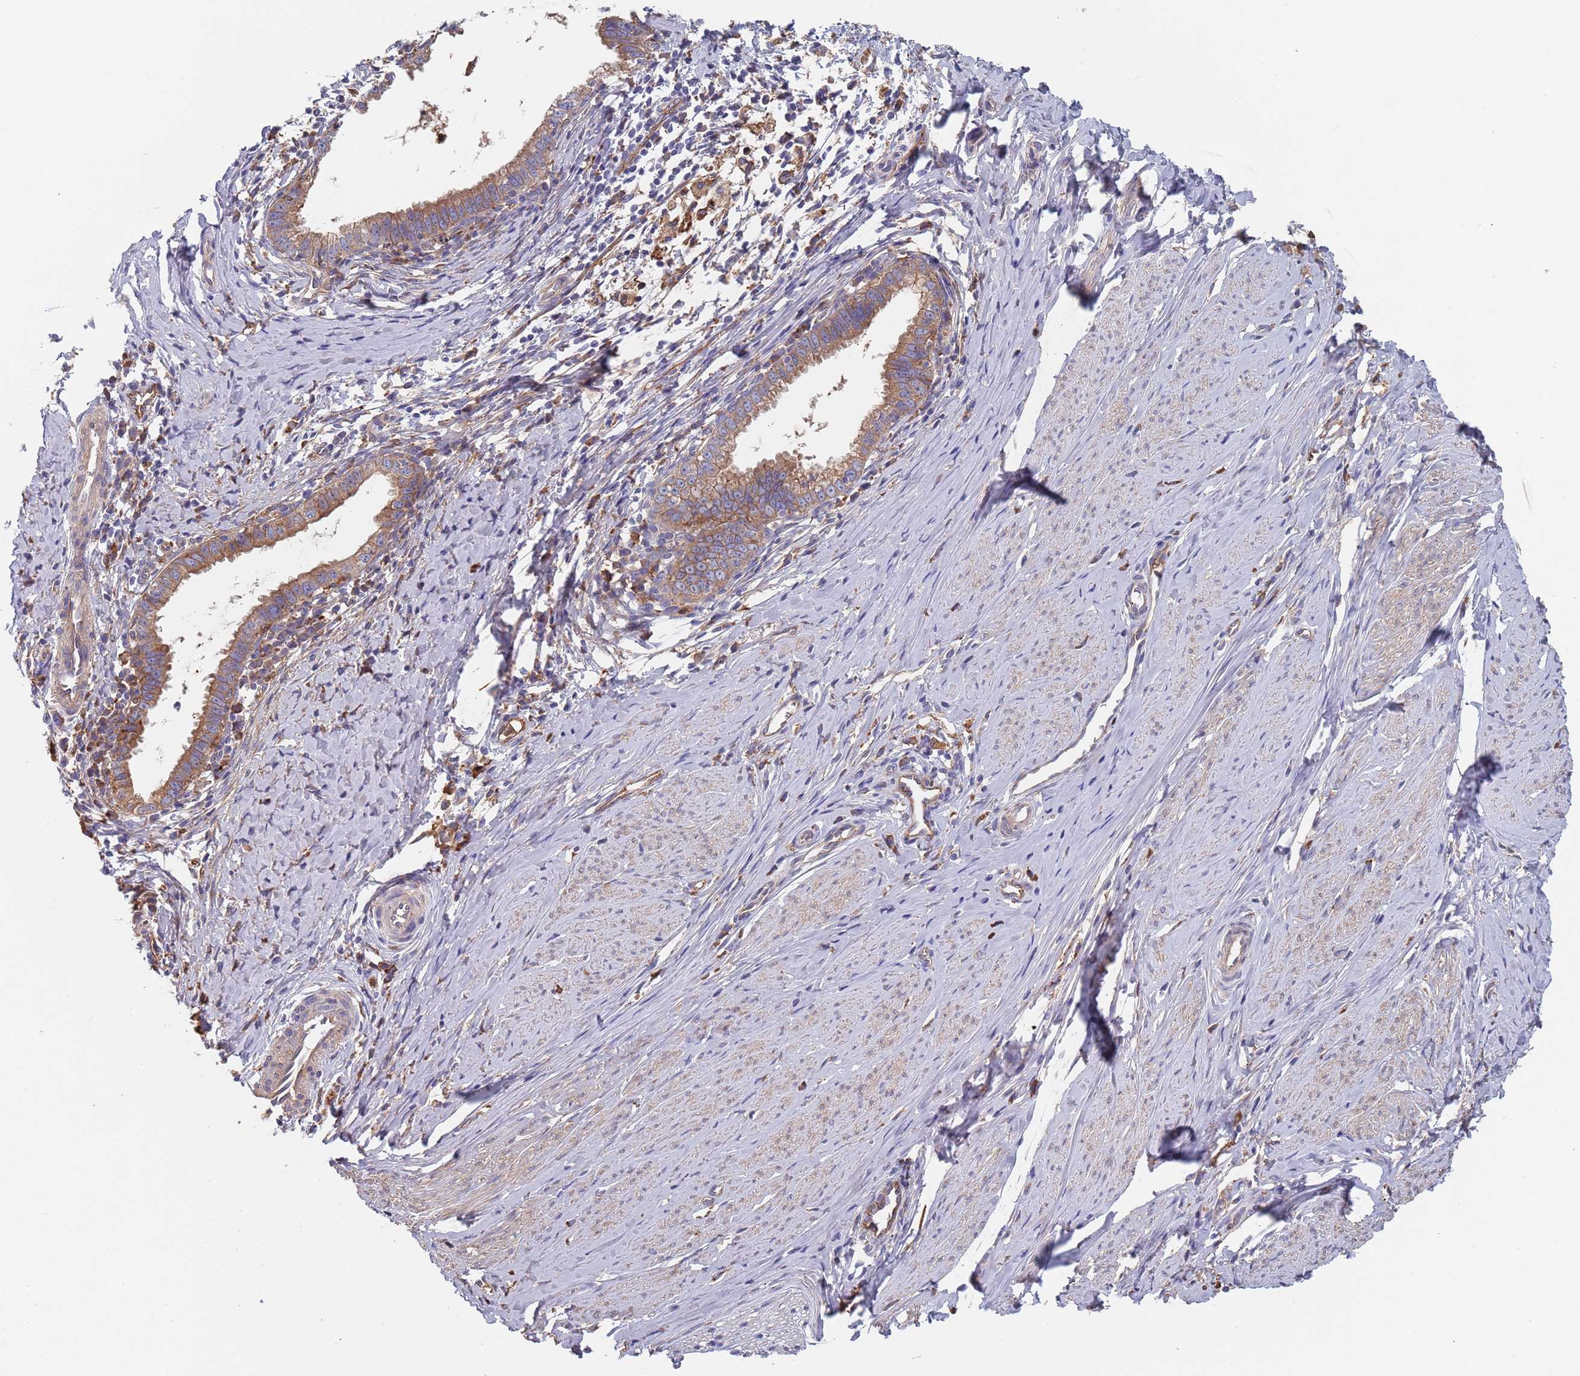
{"staining": {"intensity": "moderate", "quantity": ">75%", "location": "cytoplasmic/membranous"}, "tissue": "cervical cancer", "cell_type": "Tumor cells", "image_type": "cancer", "snomed": [{"axis": "morphology", "description": "Adenocarcinoma, NOS"}, {"axis": "topography", "description": "Cervix"}], "caption": "Protein expression by immunohistochemistry shows moderate cytoplasmic/membranous expression in about >75% of tumor cells in cervical cancer (adenocarcinoma). Using DAB (3,3'-diaminobenzidine) (brown) and hematoxylin (blue) stains, captured at high magnification using brightfield microscopy.", "gene": "DCUN1D3", "patient": {"sex": "female", "age": 36}}